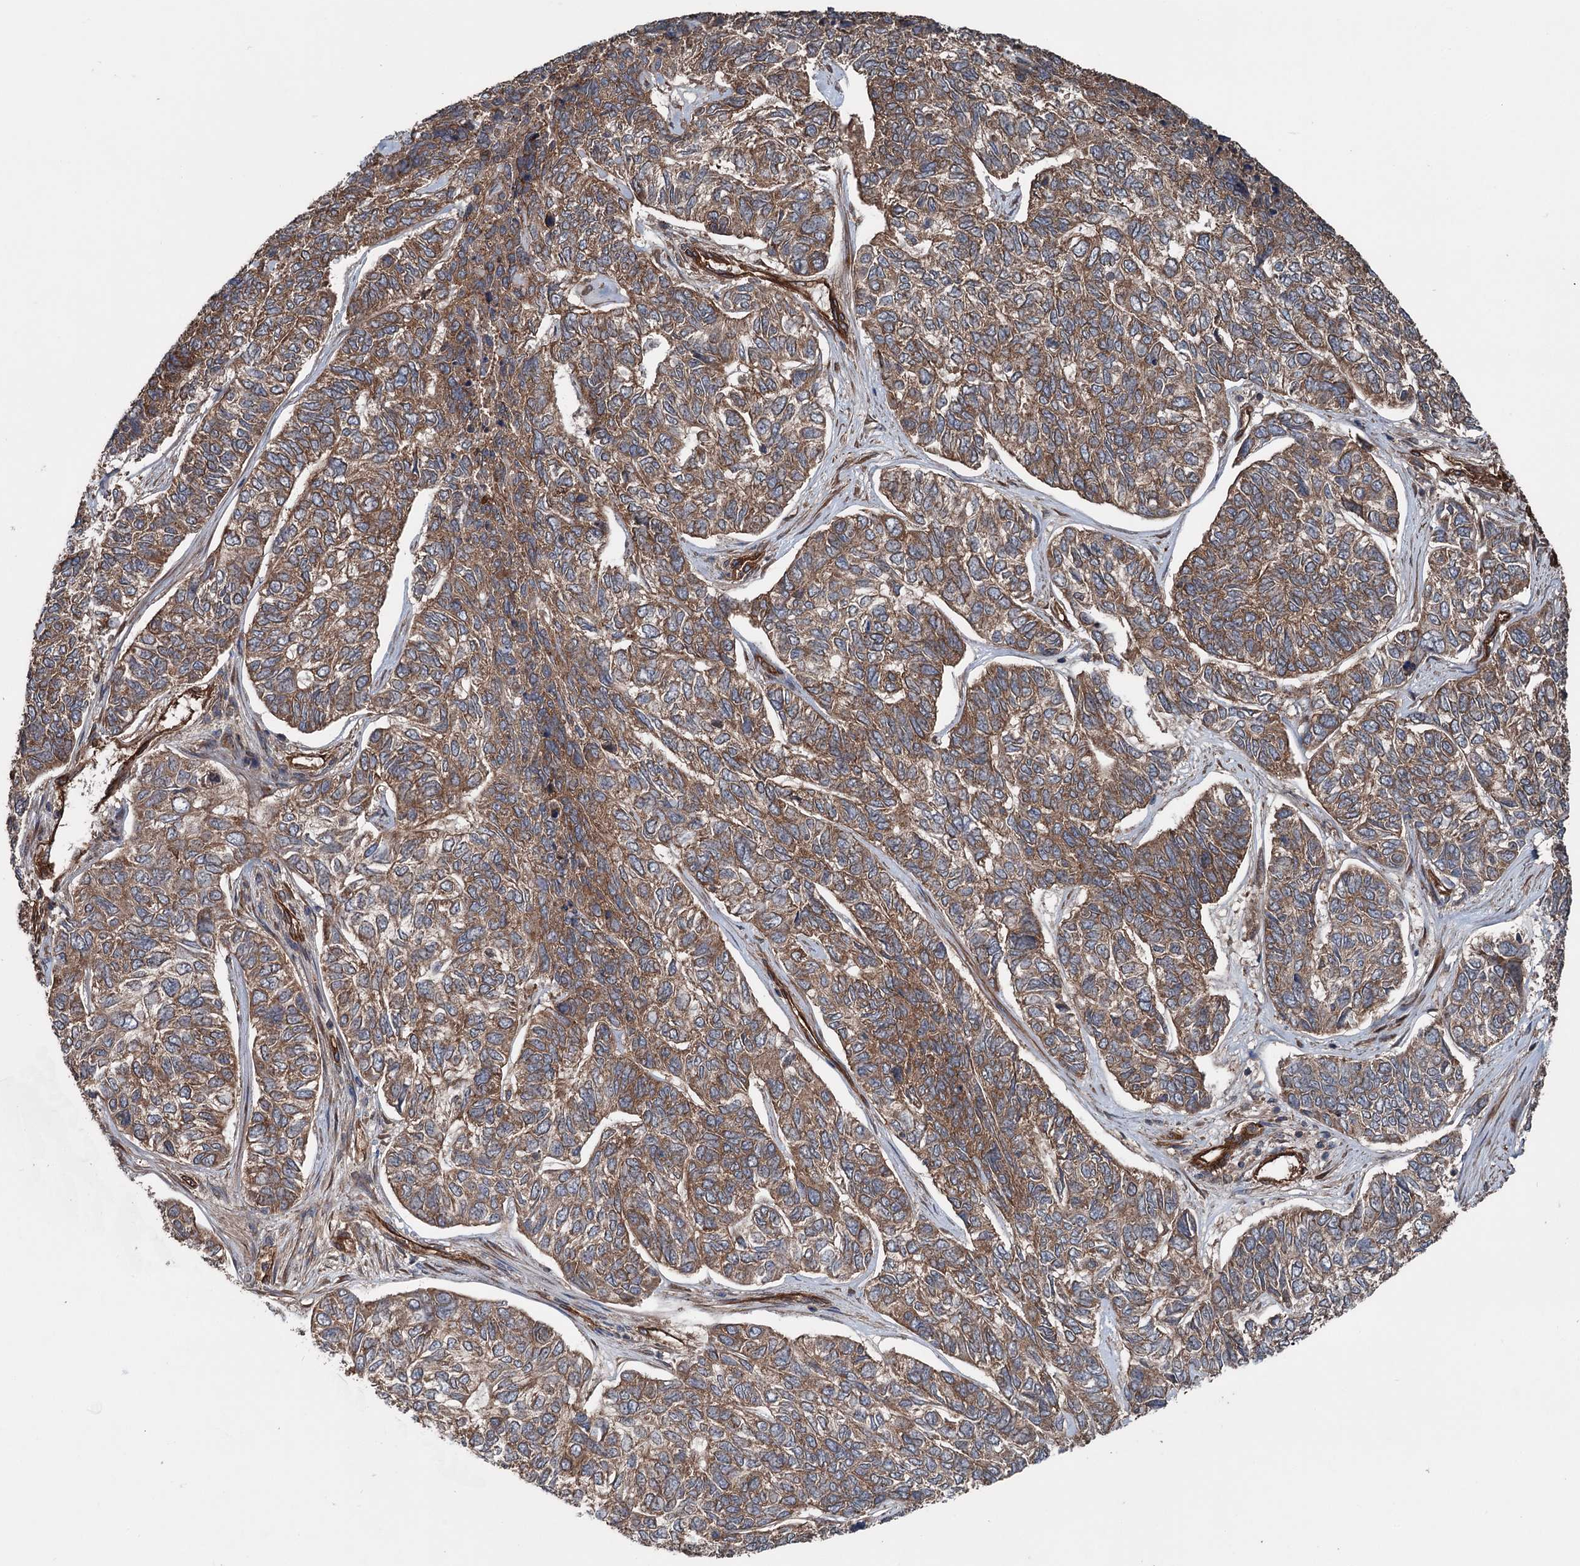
{"staining": {"intensity": "moderate", "quantity": ">75%", "location": "cytoplasmic/membranous"}, "tissue": "skin cancer", "cell_type": "Tumor cells", "image_type": "cancer", "snomed": [{"axis": "morphology", "description": "Basal cell carcinoma"}, {"axis": "topography", "description": "Skin"}], "caption": "Skin cancer (basal cell carcinoma) was stained to show a protein in brown. There is medium levels of moderate cytoplasmic/membranous staining in approximately >75% of tumor cells.", "gene": "RNF214", "patient": {"sex": "female", "age": 65}}